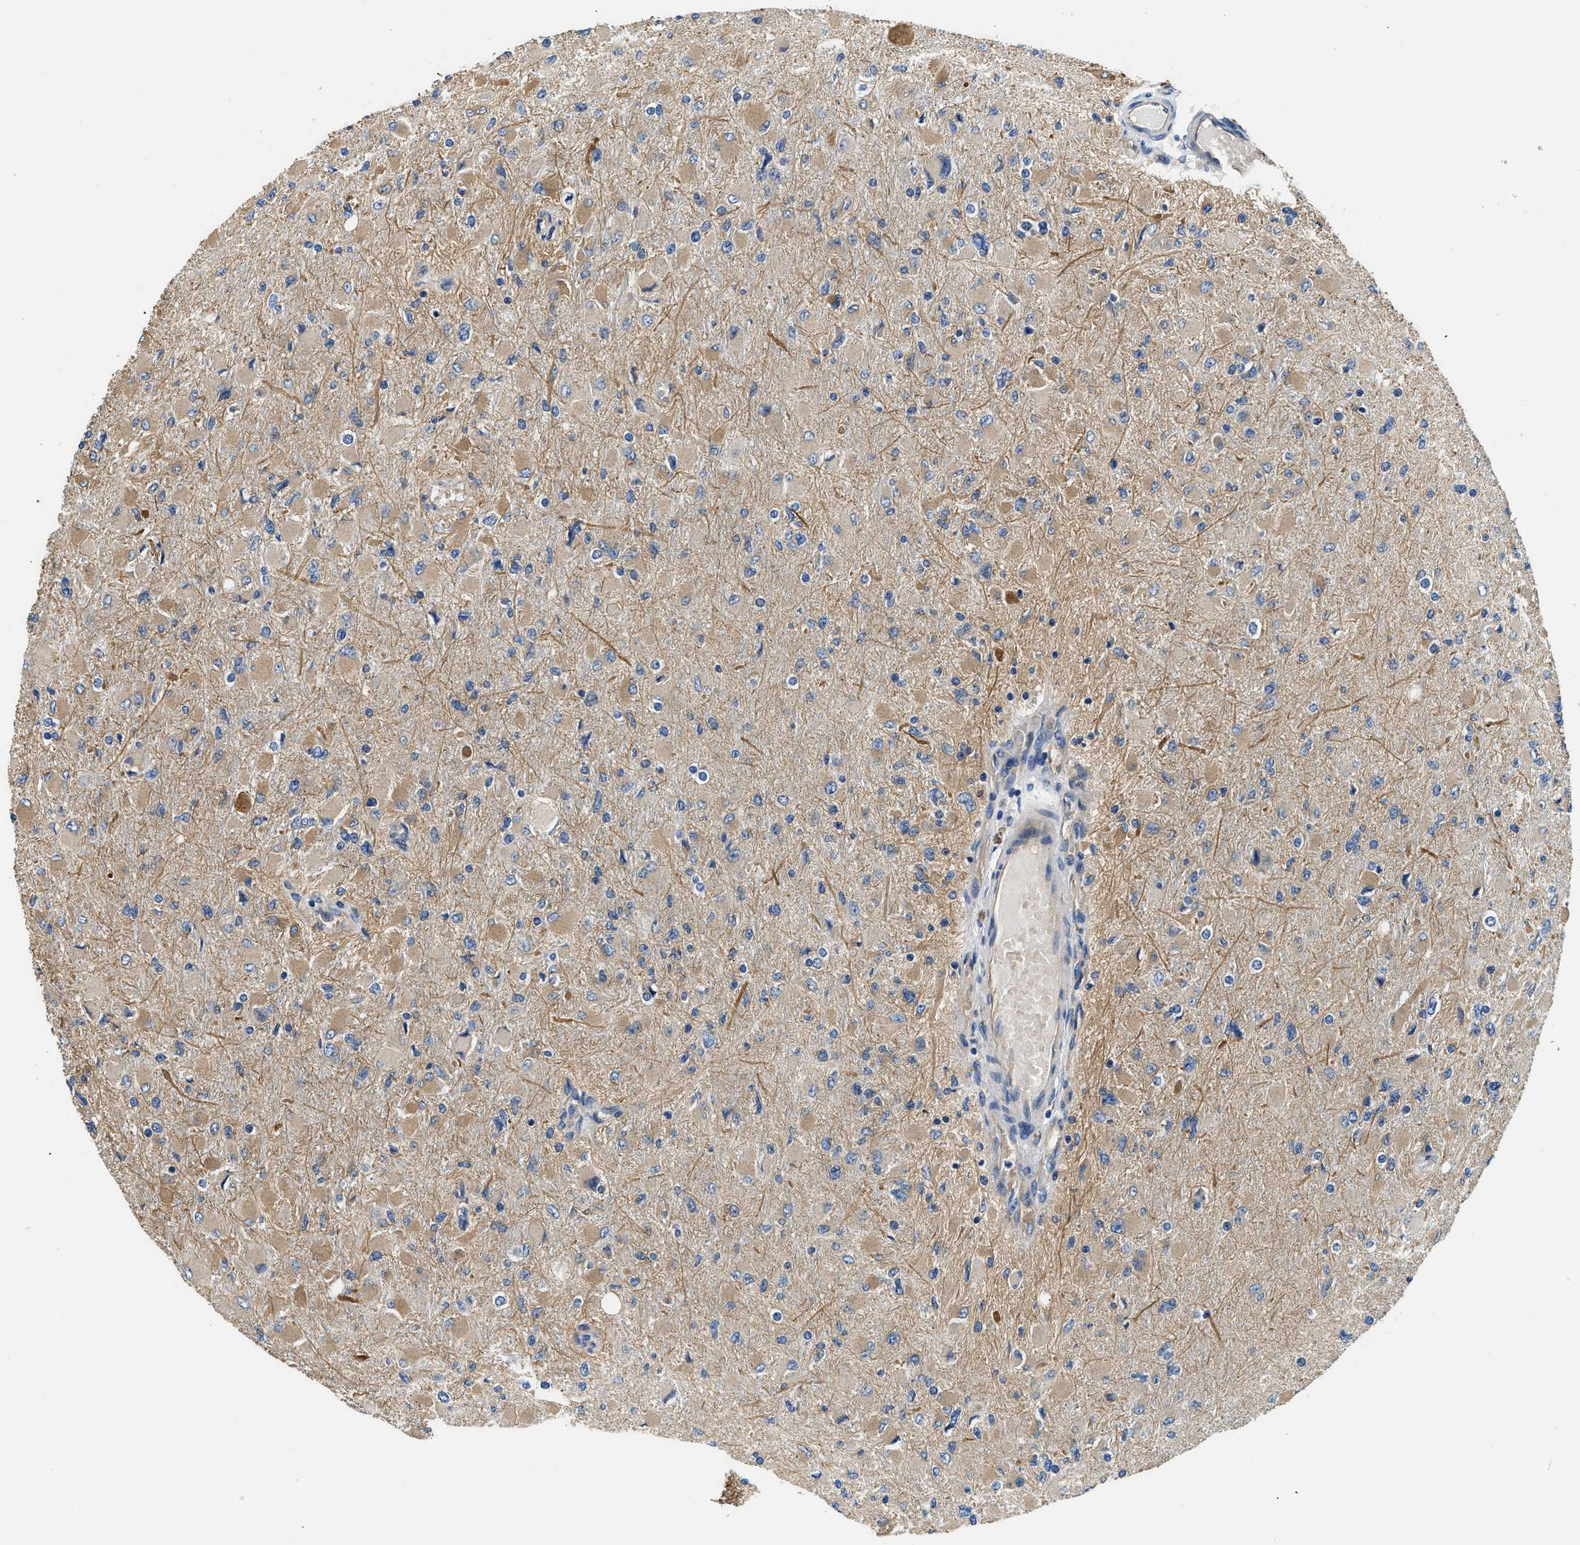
{"staining": {"intensity": "weak", "quantity": ">75%", "location": "cytoplasmic/membranous"}, "tissue": "glioma", "cell_type": "Tumor cells", "image_type": "cancer", "snomed": [{"axis": "morphology", "description": "Glioma, malignant, High grade"}, {"axis": "topography", "description": "Cerebral cortex"}], "caption": "Glioma was stained to show a protein in brown. There is low levels of weak cytoplasmic/membranous positivity in about >75% of tumor cells. (IHC, brightfield microscopy, high magnification).", "gene": "CSDE1", "patient": {"sex": "female", "age": 36}}